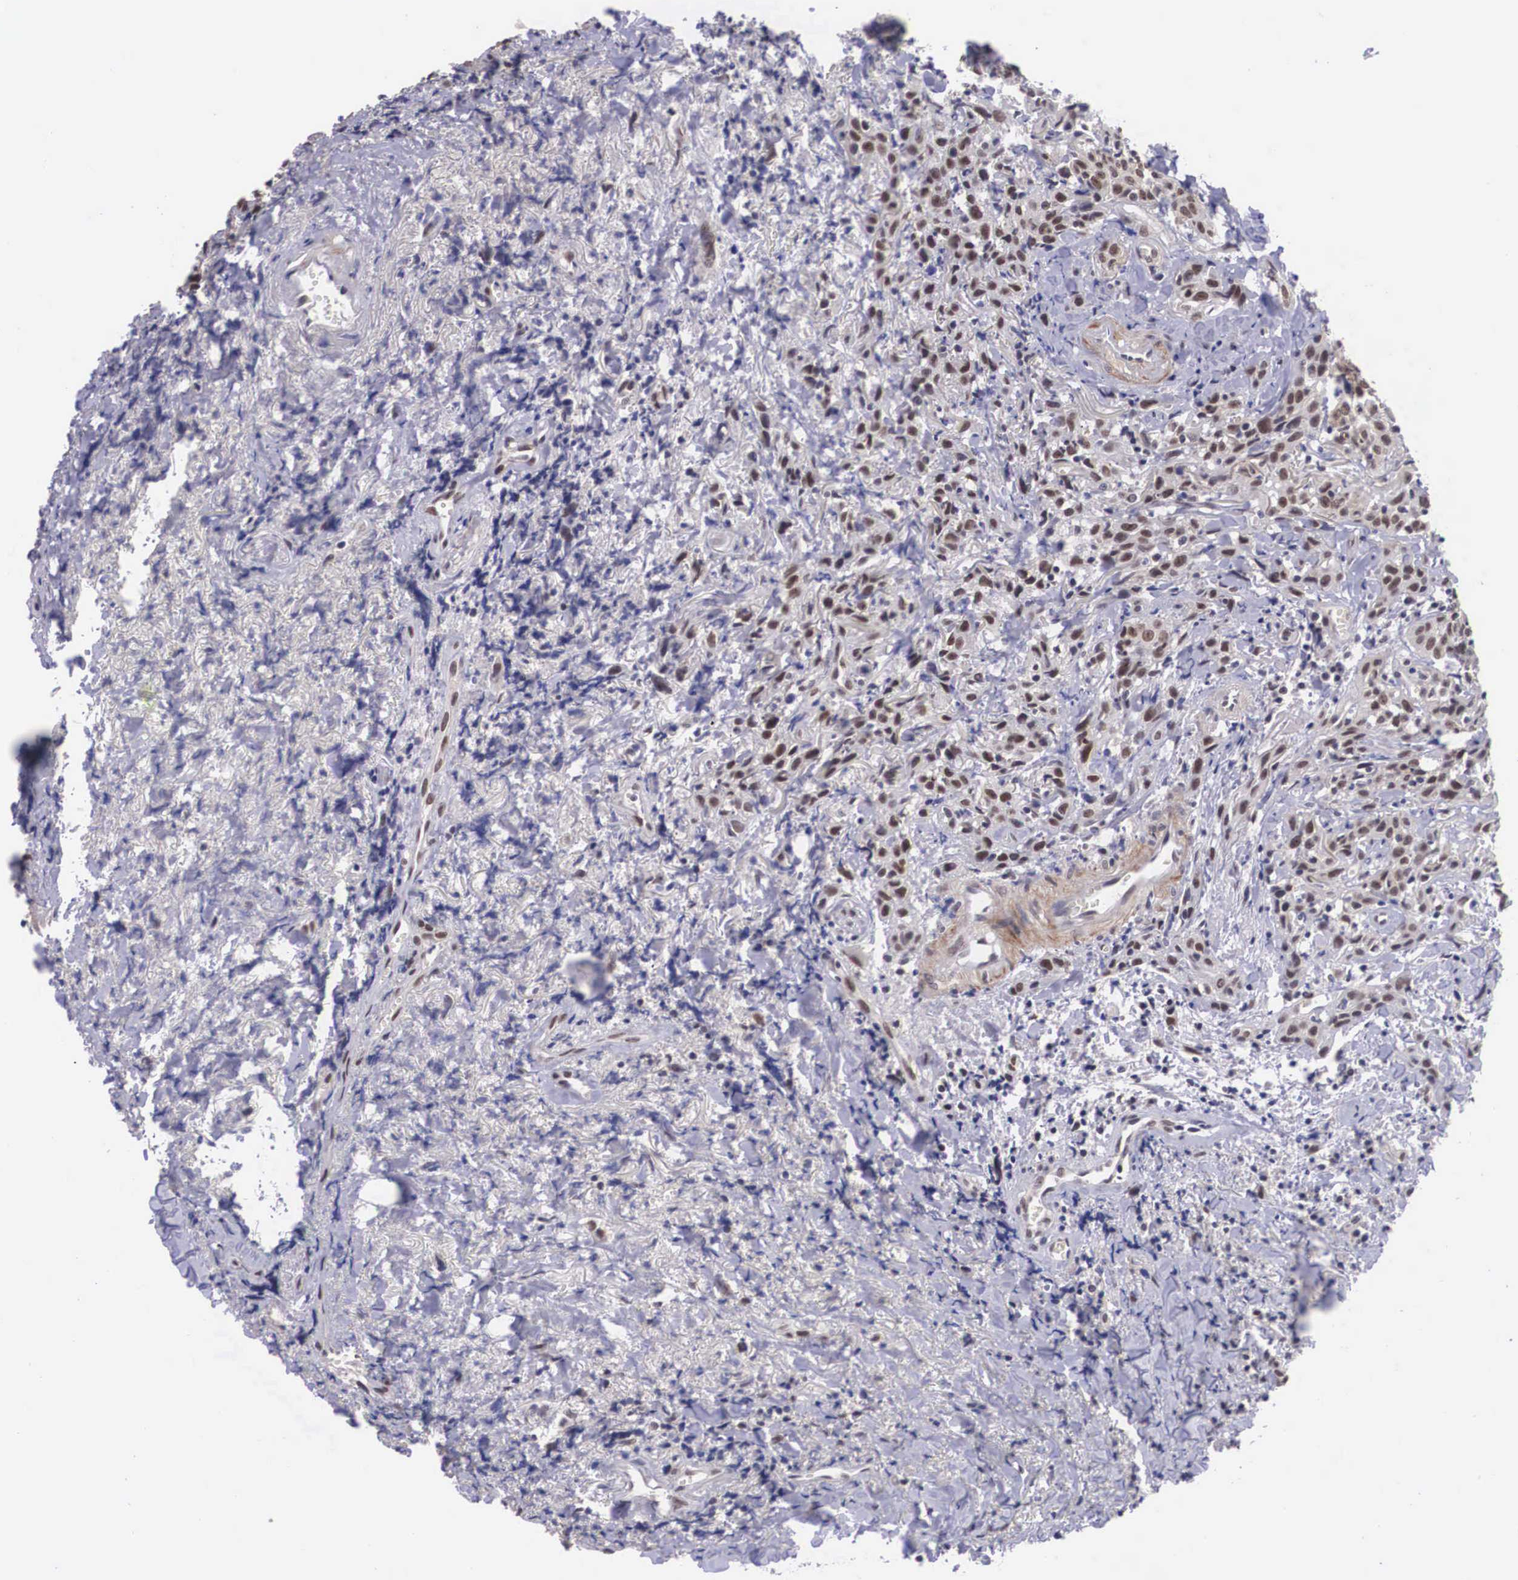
{"staining": {"intensity": "weak", "quantity": ">75%", "location": "nuclear"}, "tissue": "head and neck cancer", "cell_type": "Tumor cells", "image_type": "cancer", "snomed": [{"axis": "morphology", "description": "Squamous cell carcinoma, NOS"}, {"axis": "topography", "description": "Oral tissue"}, {"axis": "topography", "description": "Head-Neck"}], "caption": "Immunohistochemistry (DAB) staining of squamous cell carcinoma (head and neck) displays weak nuclear protein staining in about >75% of tumor cells.", "gene": "ZNF275", "patient": {"sex": "female", "age": 82}}